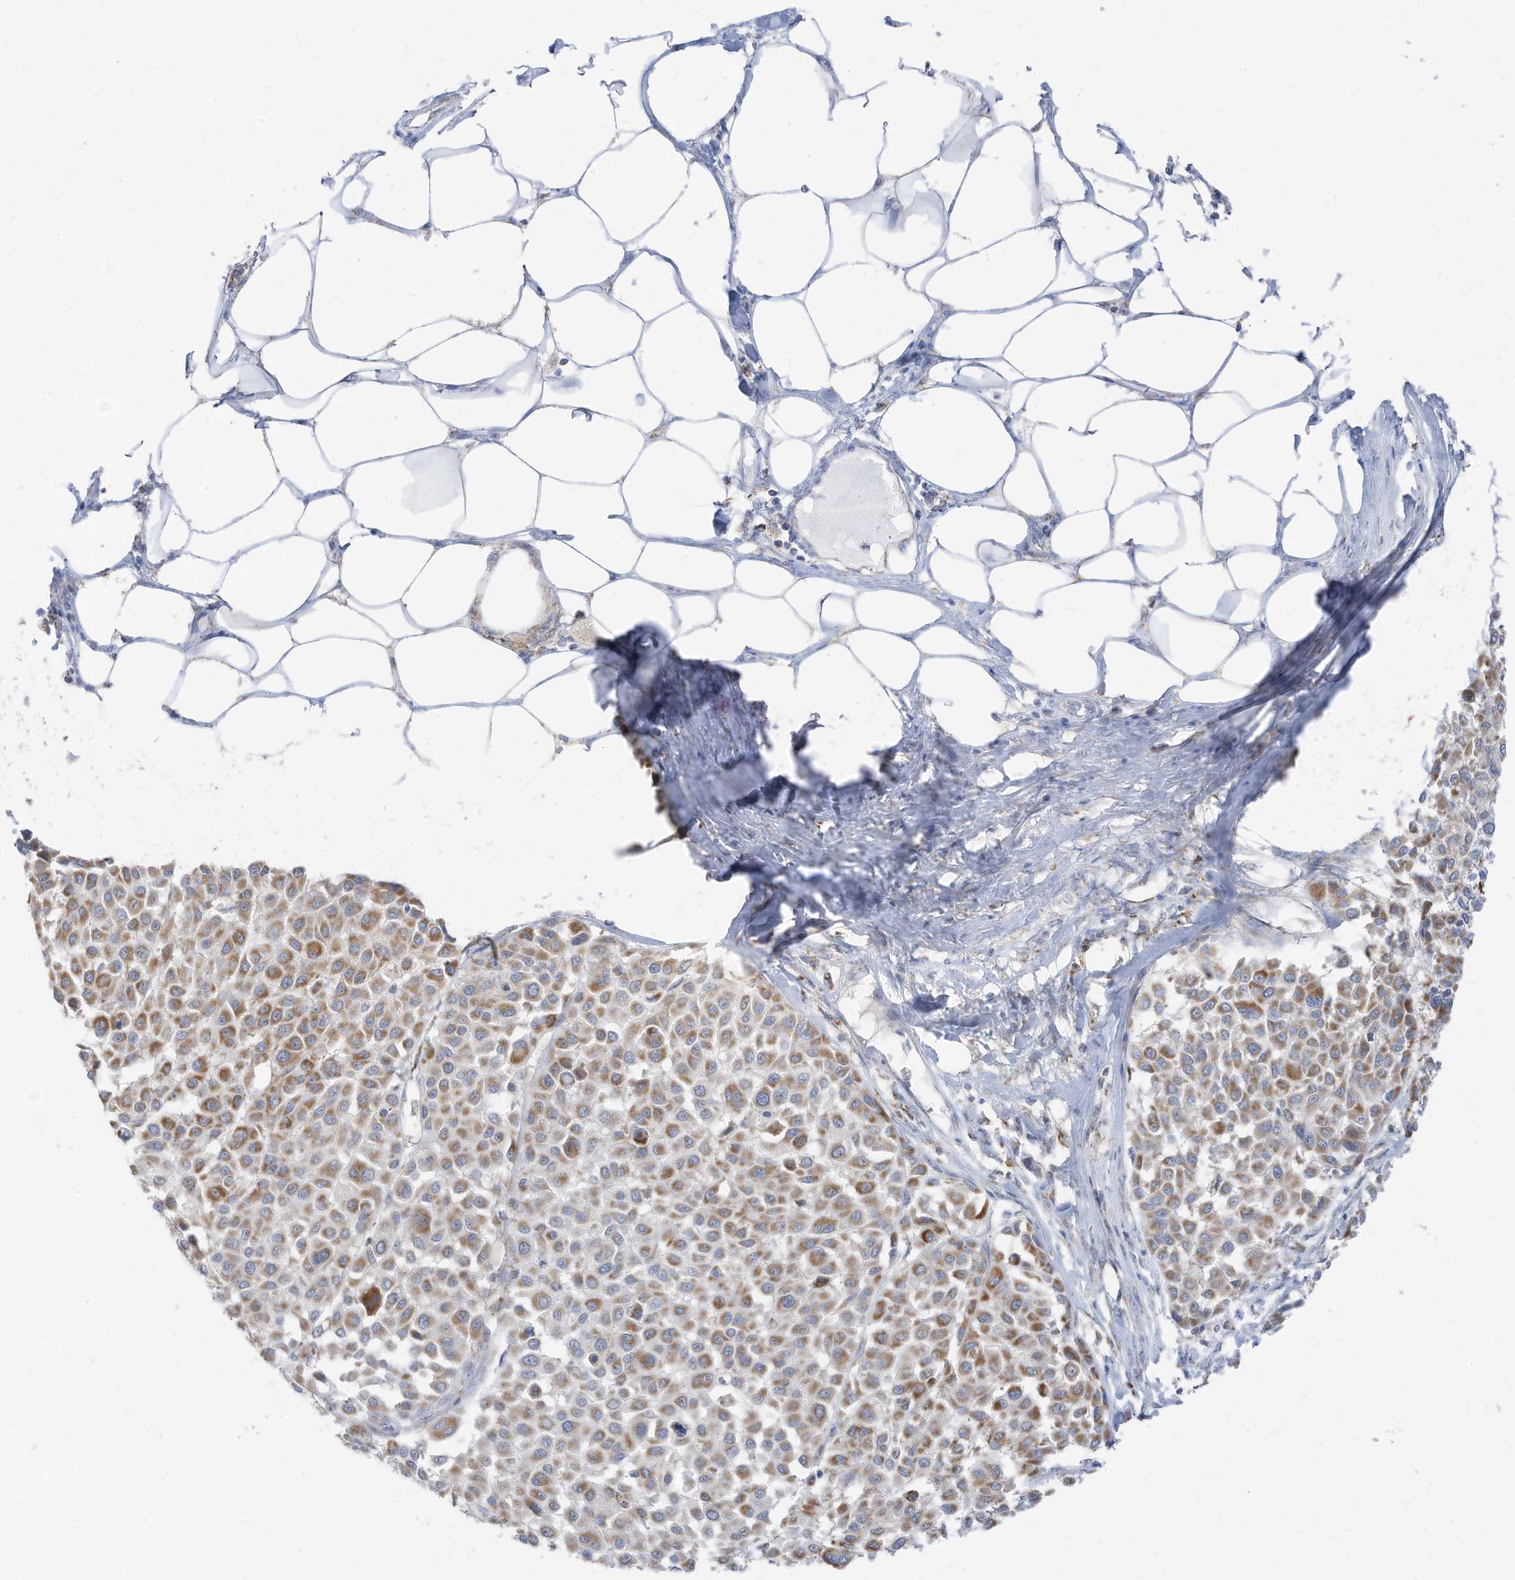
{"staining": {"intensity": "moderate", "quantity": ">75%", "location": "cytoplasmic/membranous"}, "tissue": "melanoma", "cell_type": "Tumor cells", "image_type": "cancer", "snomed": [{"axis": "morphology", "description": "Malignant melanoma, Metastatic site"}, {"axis": "topography", "description": "Soft tissue"}], "caption": "Melanoma stained for a protein (brown) shows moderate cytoplasmic/membranous positive expression in about >75% of tumor cells.", "gene": "ETHE1", "patient": {"sex": "male", "age": 41}}